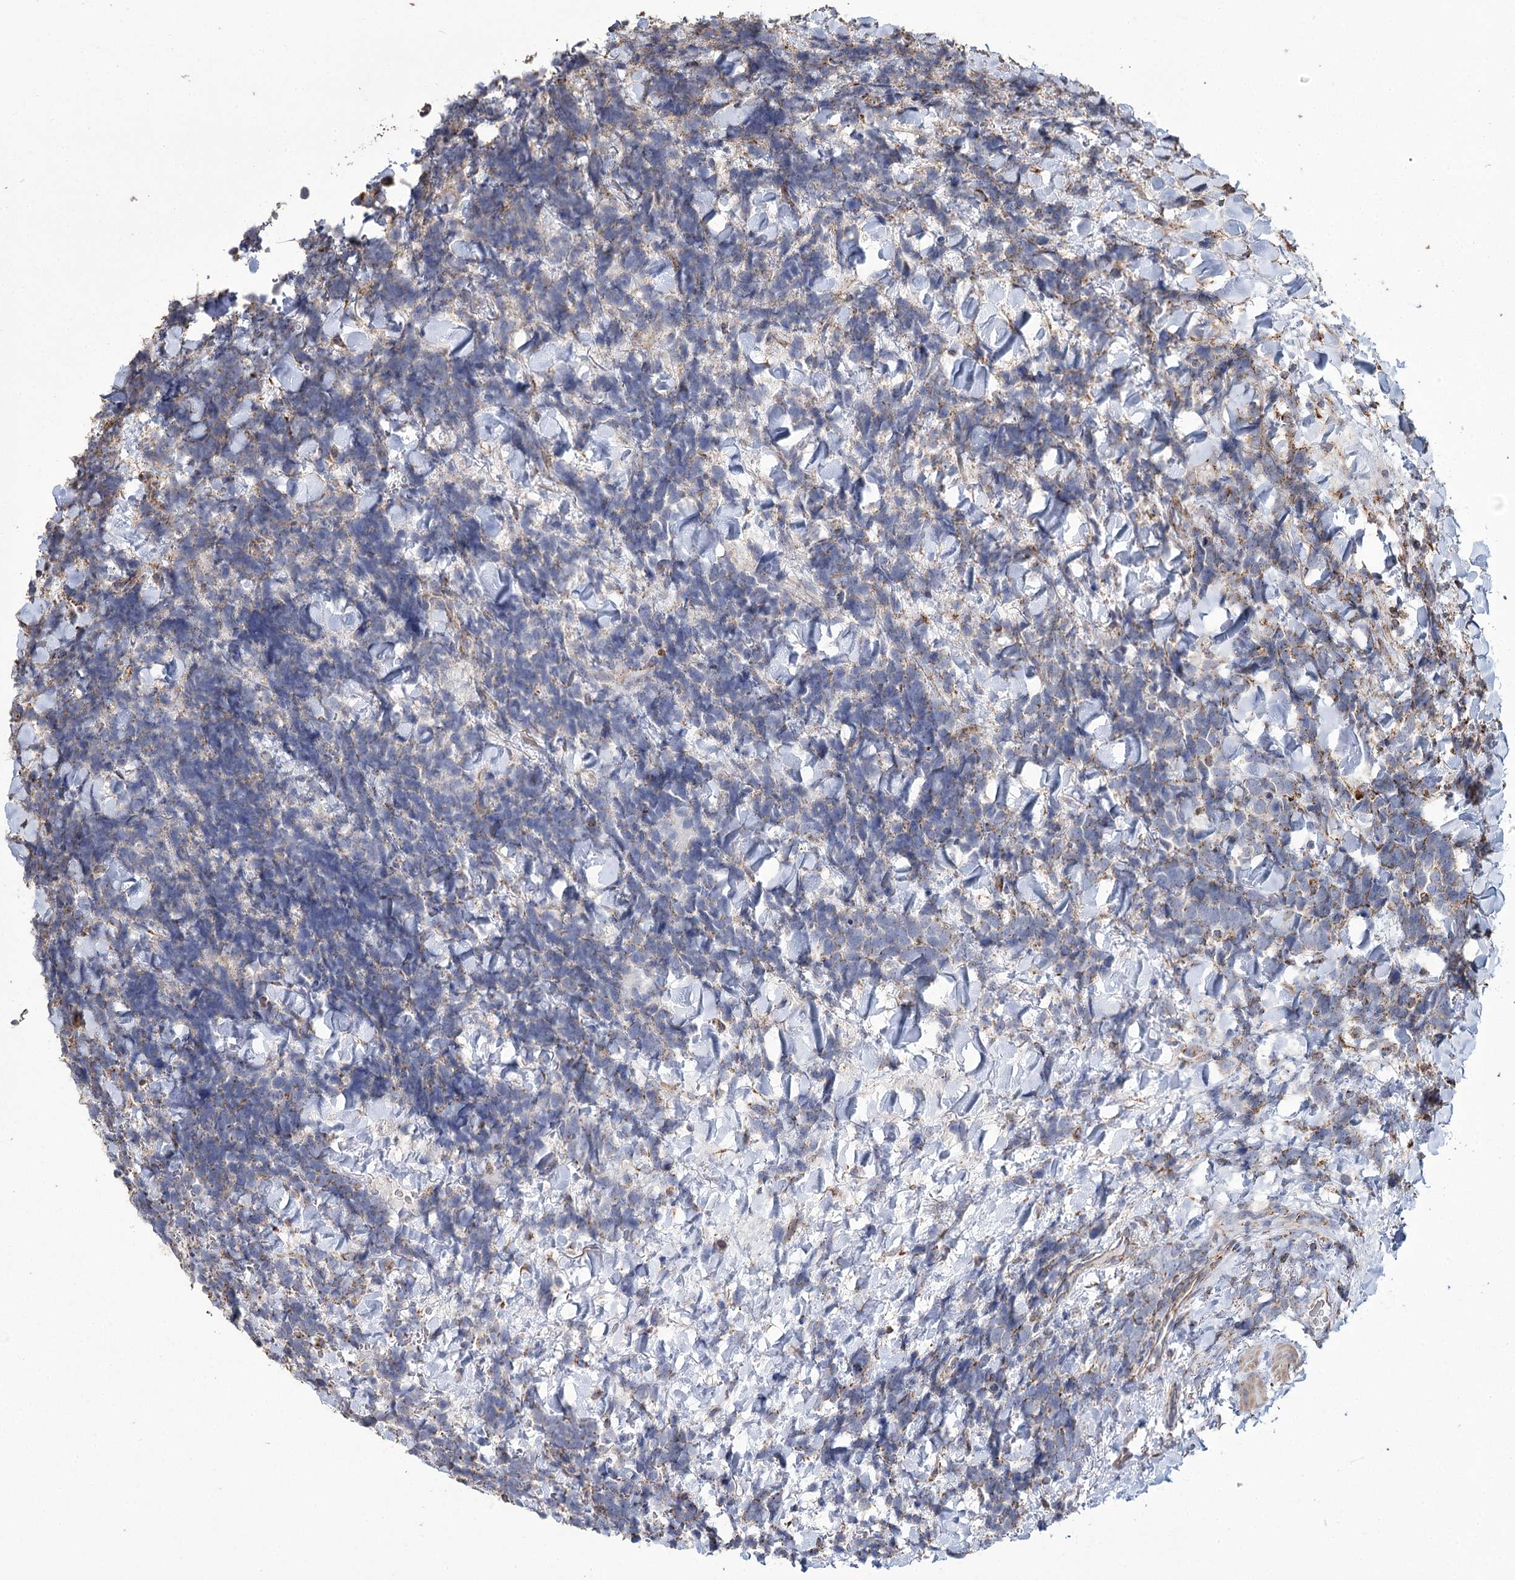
{"staining": {"intensity": "weak", "quantity": "<25%", "location": "cytoplasmic/membranous"}, "tissue": "urothelial cancer", "cell_type": "Tumor cells", "image_type": "cancer", "snomed": [{"axis": "morphology", "description": "Urothelial carcinoma, High grade"}, {"axis": "topography", "description": "Urinary bladder"}], "caption": "Immunohistochemical staining of urothelial carcinoma (high-grade) shows no significant expression in tumor cells.", "gene": "RANBP3L", "patient": {"sex": "female", "age": 82}}